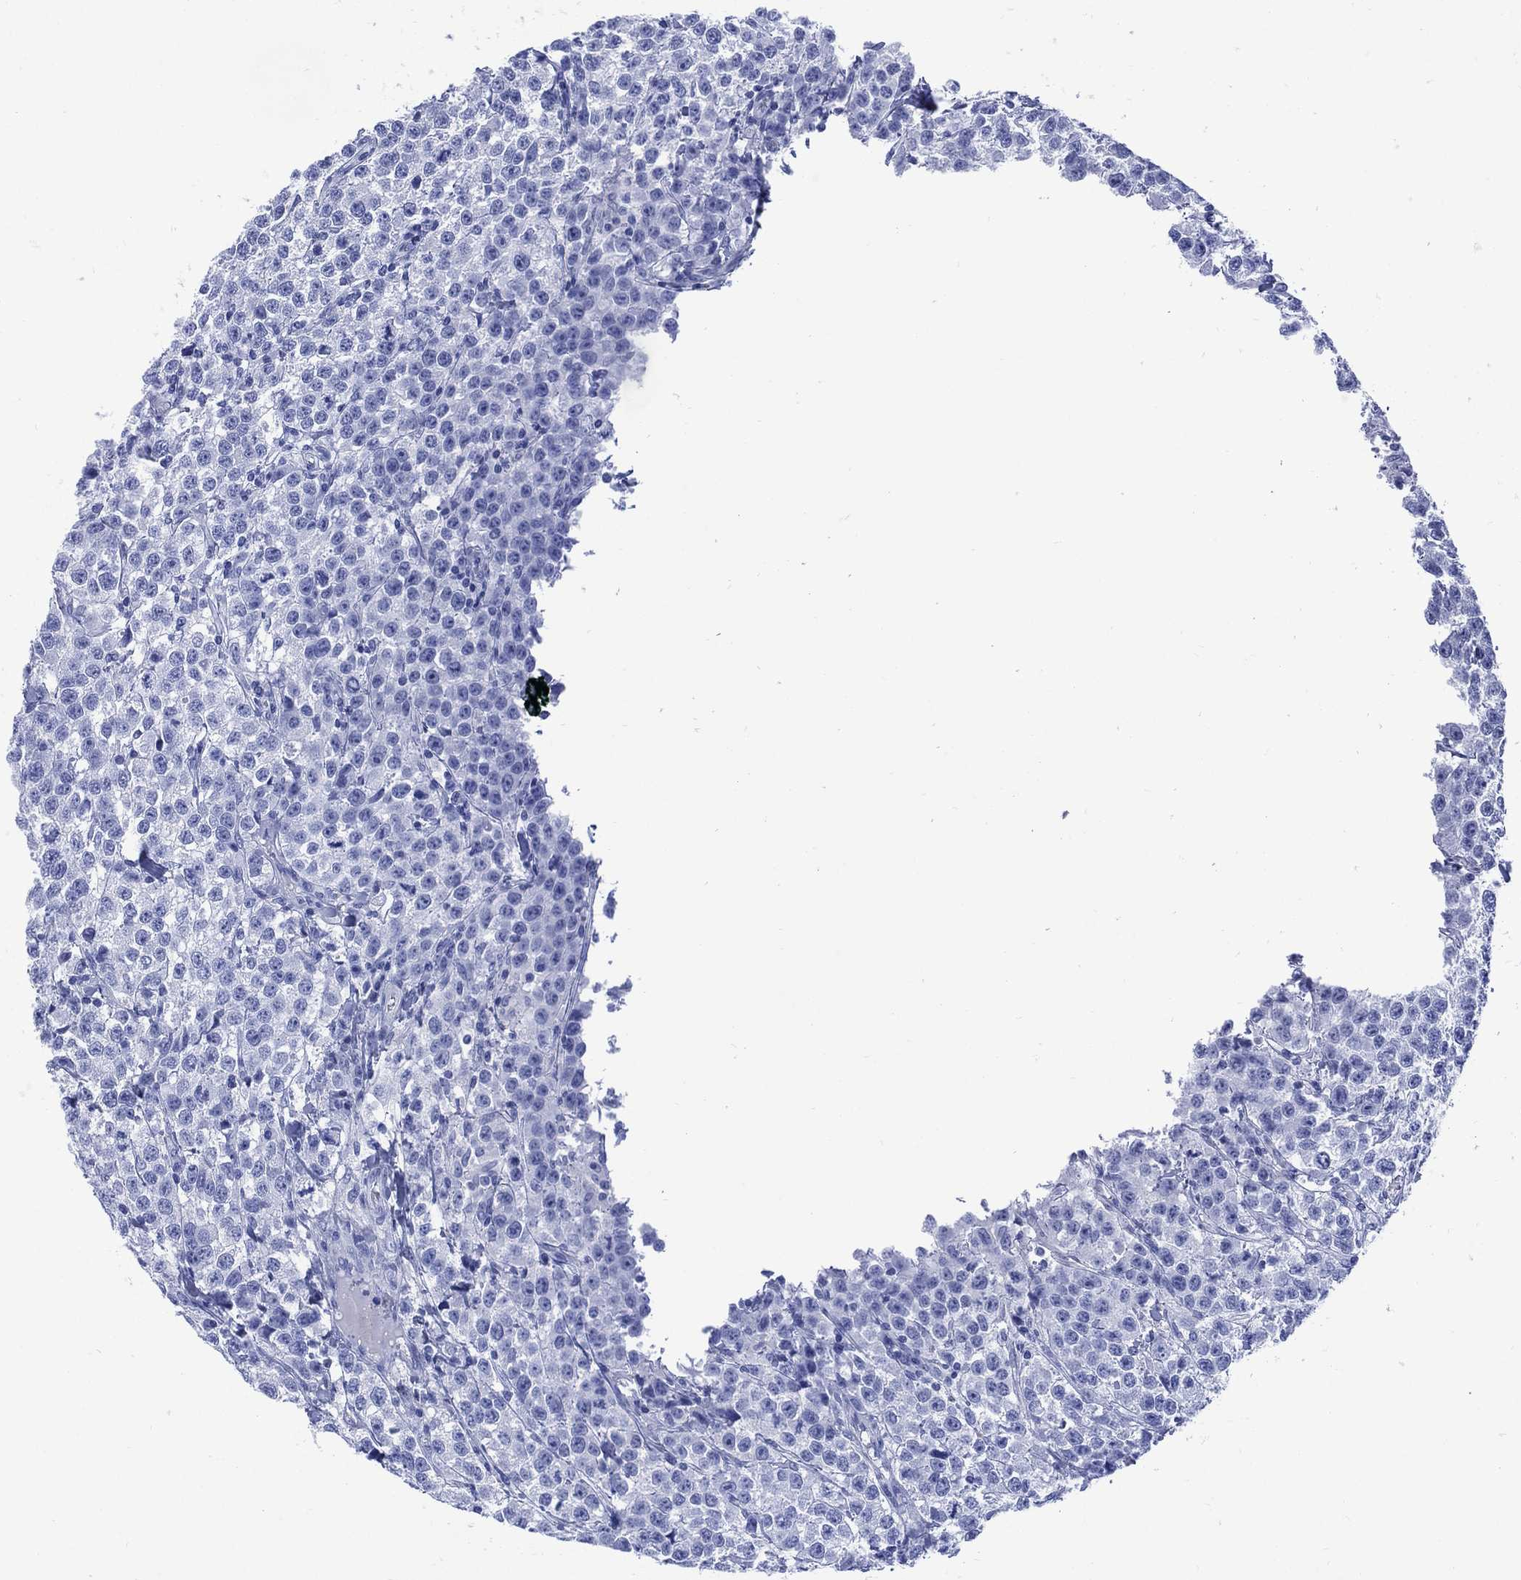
{"staining": {"intensity": "negative", "quantity": "none", "location": "none"}, "tissue": "testis cancer", "cell_type": "Tumor cells", "image_type": "cancer", "snomed": [{"axis": "morphology", "description": "Seminoma, NOS"}, {"axis": "topography", "description": "Testis"}], "caption": "An image of testis cancer (seminoma) stained for a protein demonstrates no brown staining in tumor cells. (Immunohistochemistry (ihc), brightfield microscopy, high magnification).", "gene": "SHCBP1L", "patient": {"sex": "male", "age": 59}}